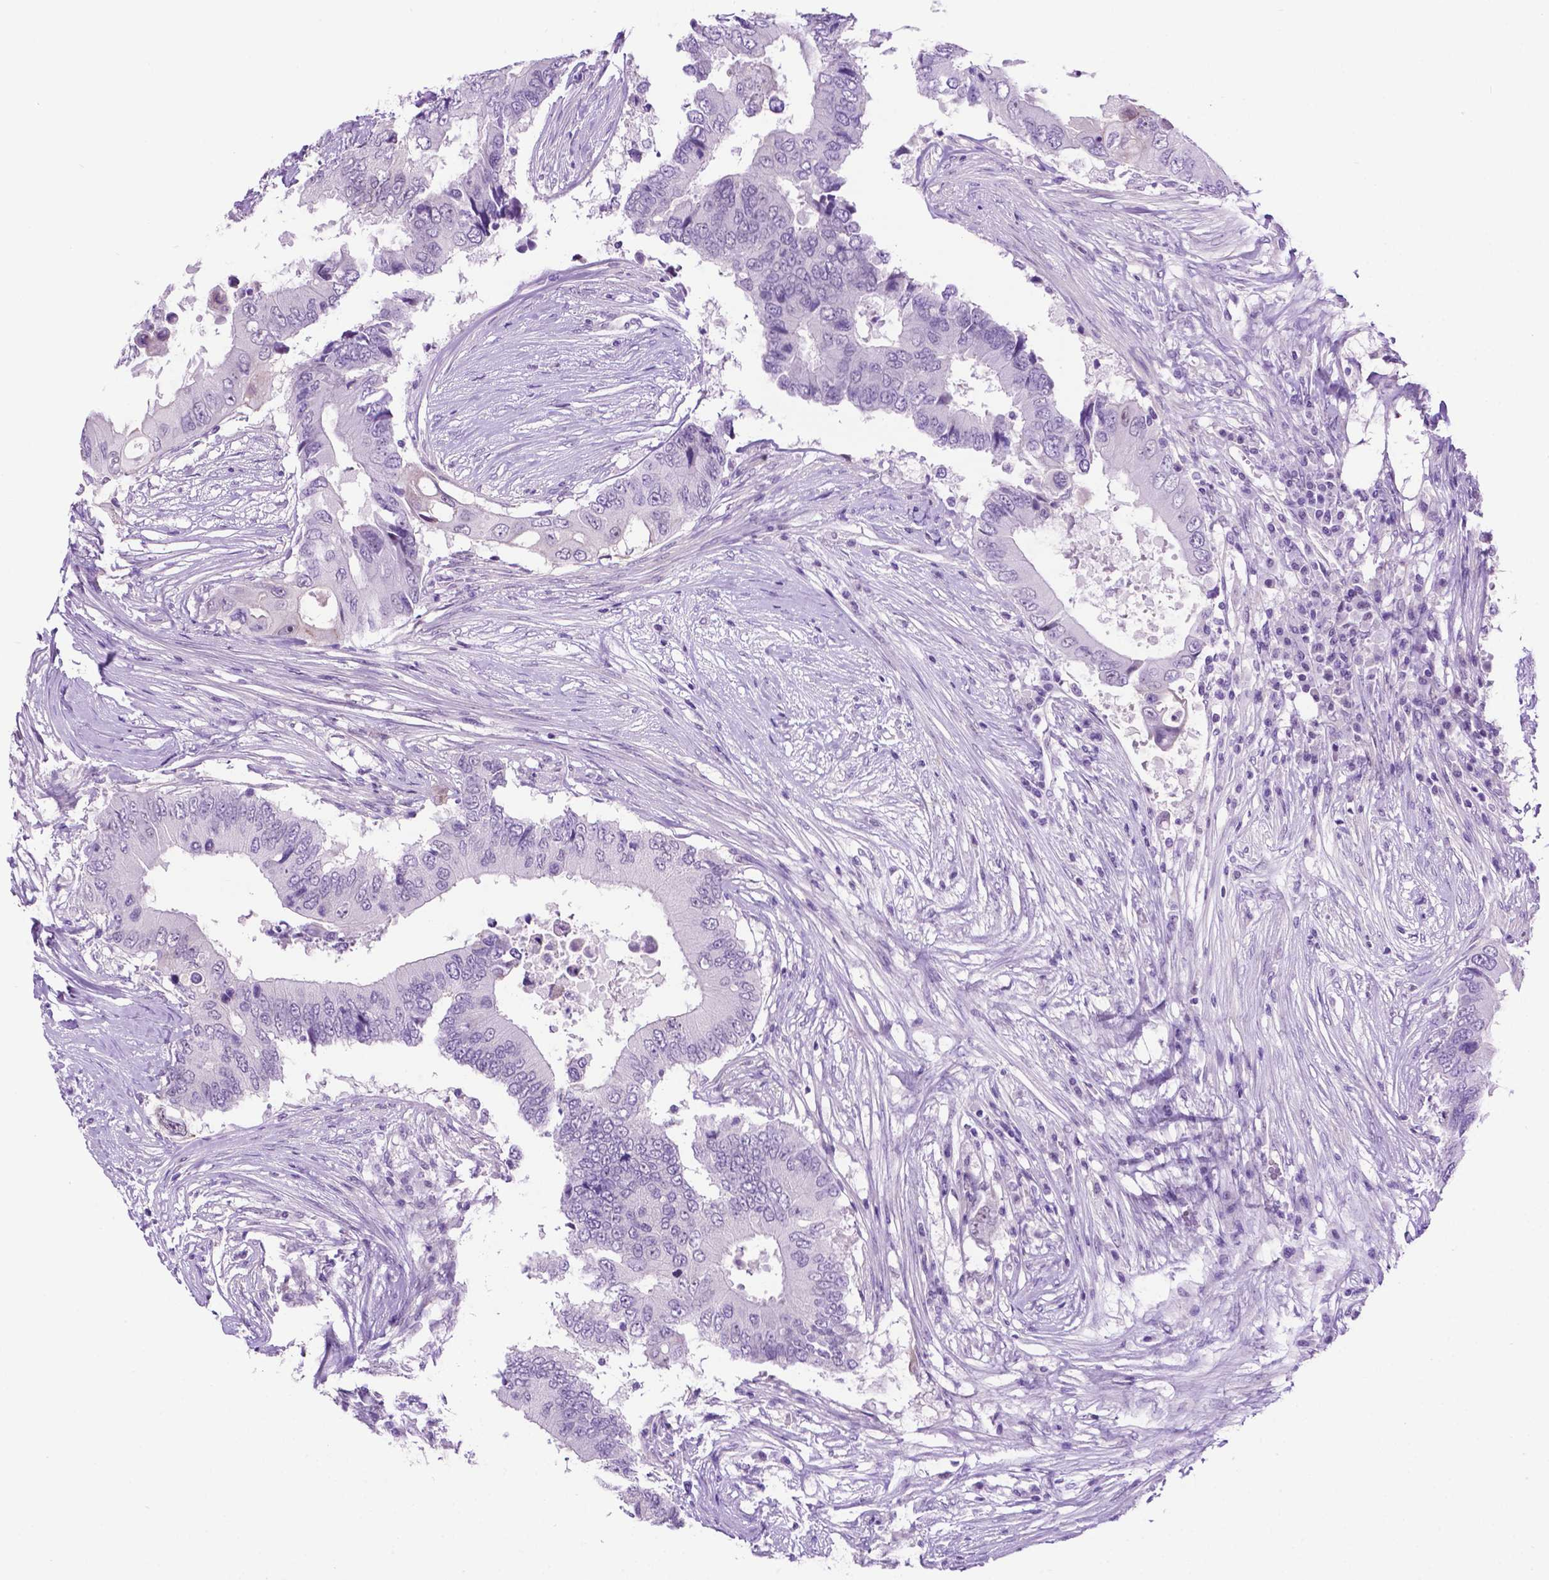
{"staining": {"intensity": "negative", "quantity": "none", "location": "none"}, "tissue": "colorectal cancer", "cell_type": "Tumor cells", "image_type": "cancer", "snomed": [{"axis": "morphology", "description": "Adenocarcinoma, NOS"}, {"axis": "topography", "description": "Colon"}], "caption": "This is an immunohistochemistry micrograph of human colorectal cancer. There is no positivity in tumor cells.", "gene": "TACSTD2", "patient": {"sex": "male", "age": 71}}